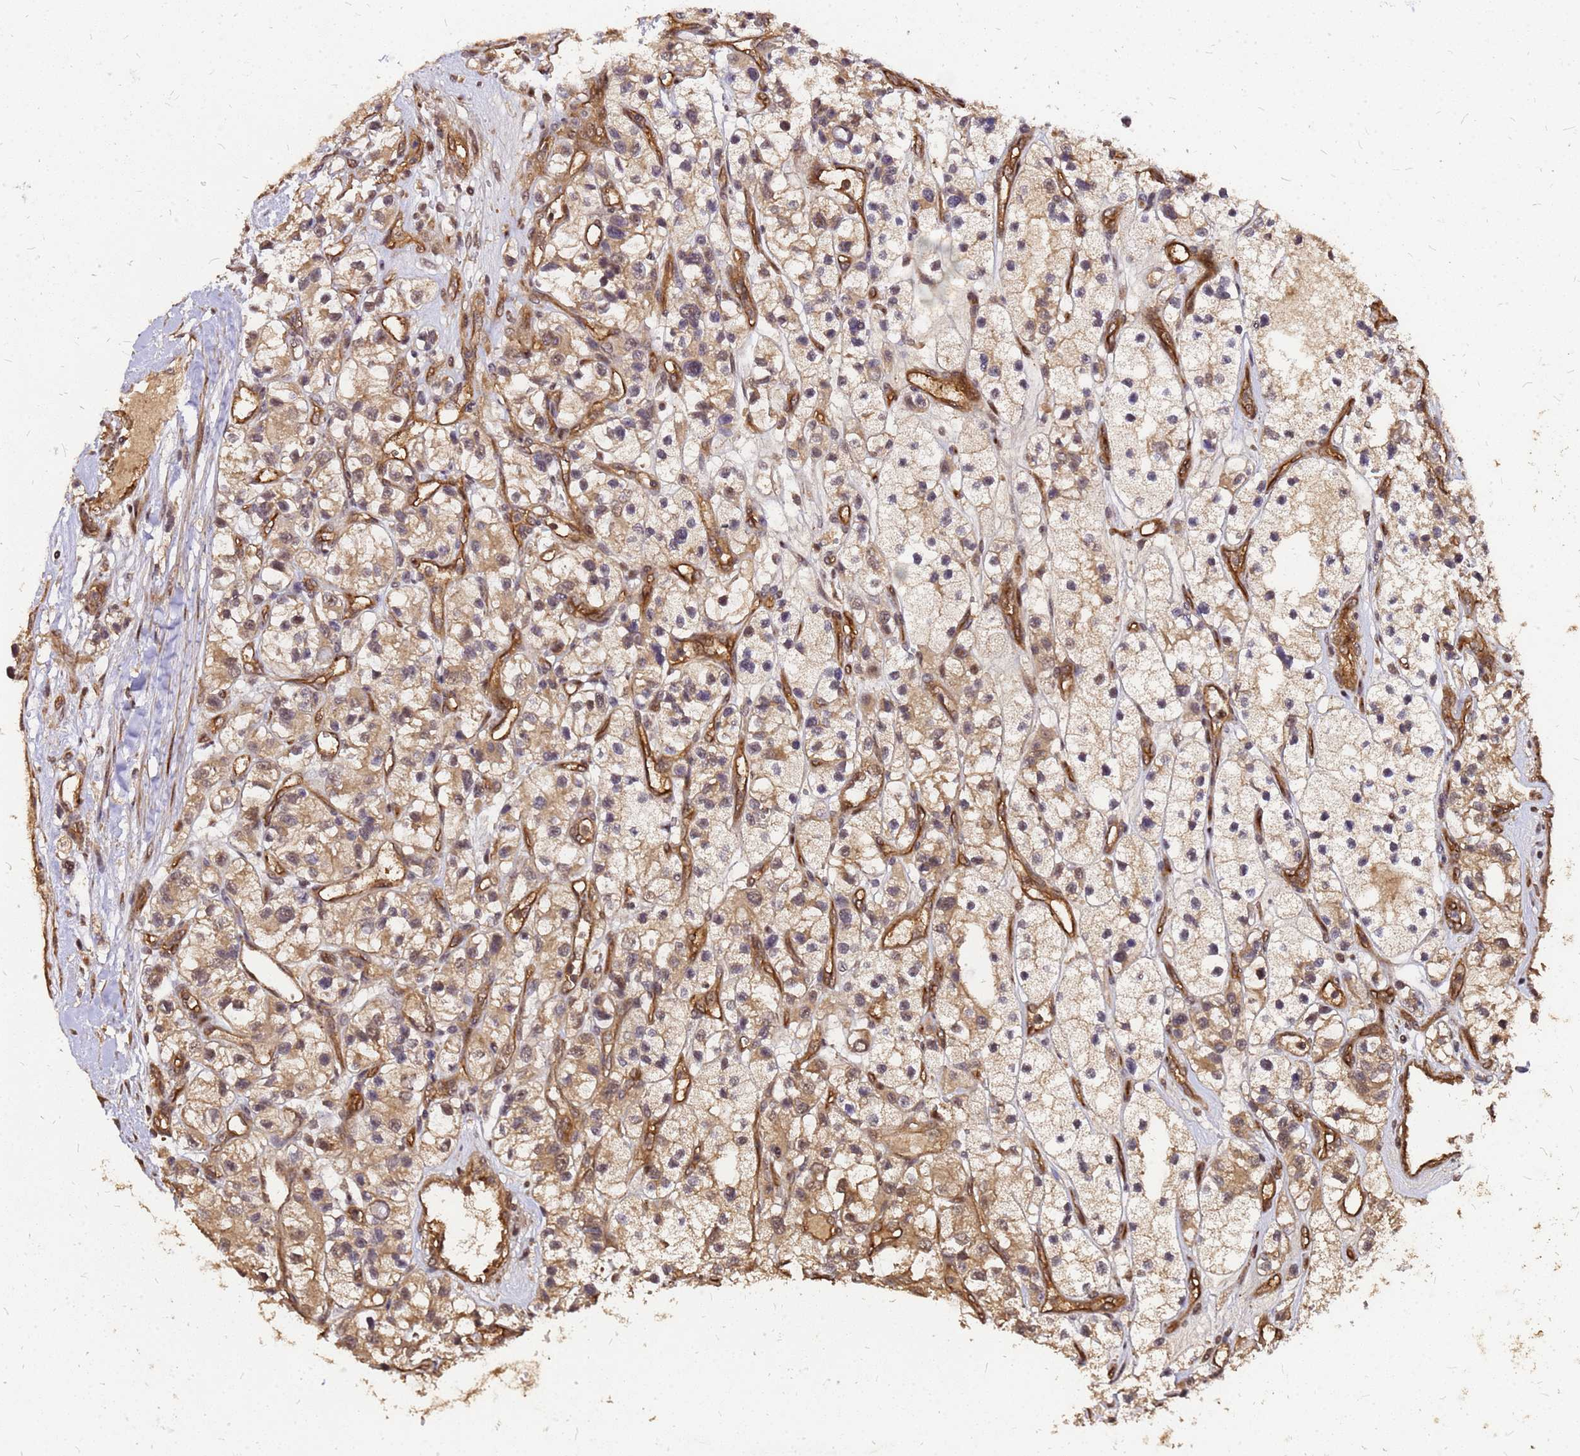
{"staining": {"intensity": "moderate", "quantity": ">75%", "location": "cytoplasmic/membranous"}, "tissue": "renal cancer", "cell_type": "Tumor cells", "image_type": "cancer", "snomed": [{"axis": "morphology", "description": "Adenocarcinoma, NOS"}, {"axis": "topography", "description": "Kidney"}], "caption": "DAB immunohistochemical staining of renal cancer reveals moderate cytoplasmic/membranous protein positivity in about >75% of tumor cells.", "gene": "GPATCH8", "patient": {"sex": "female", "age": 57}}